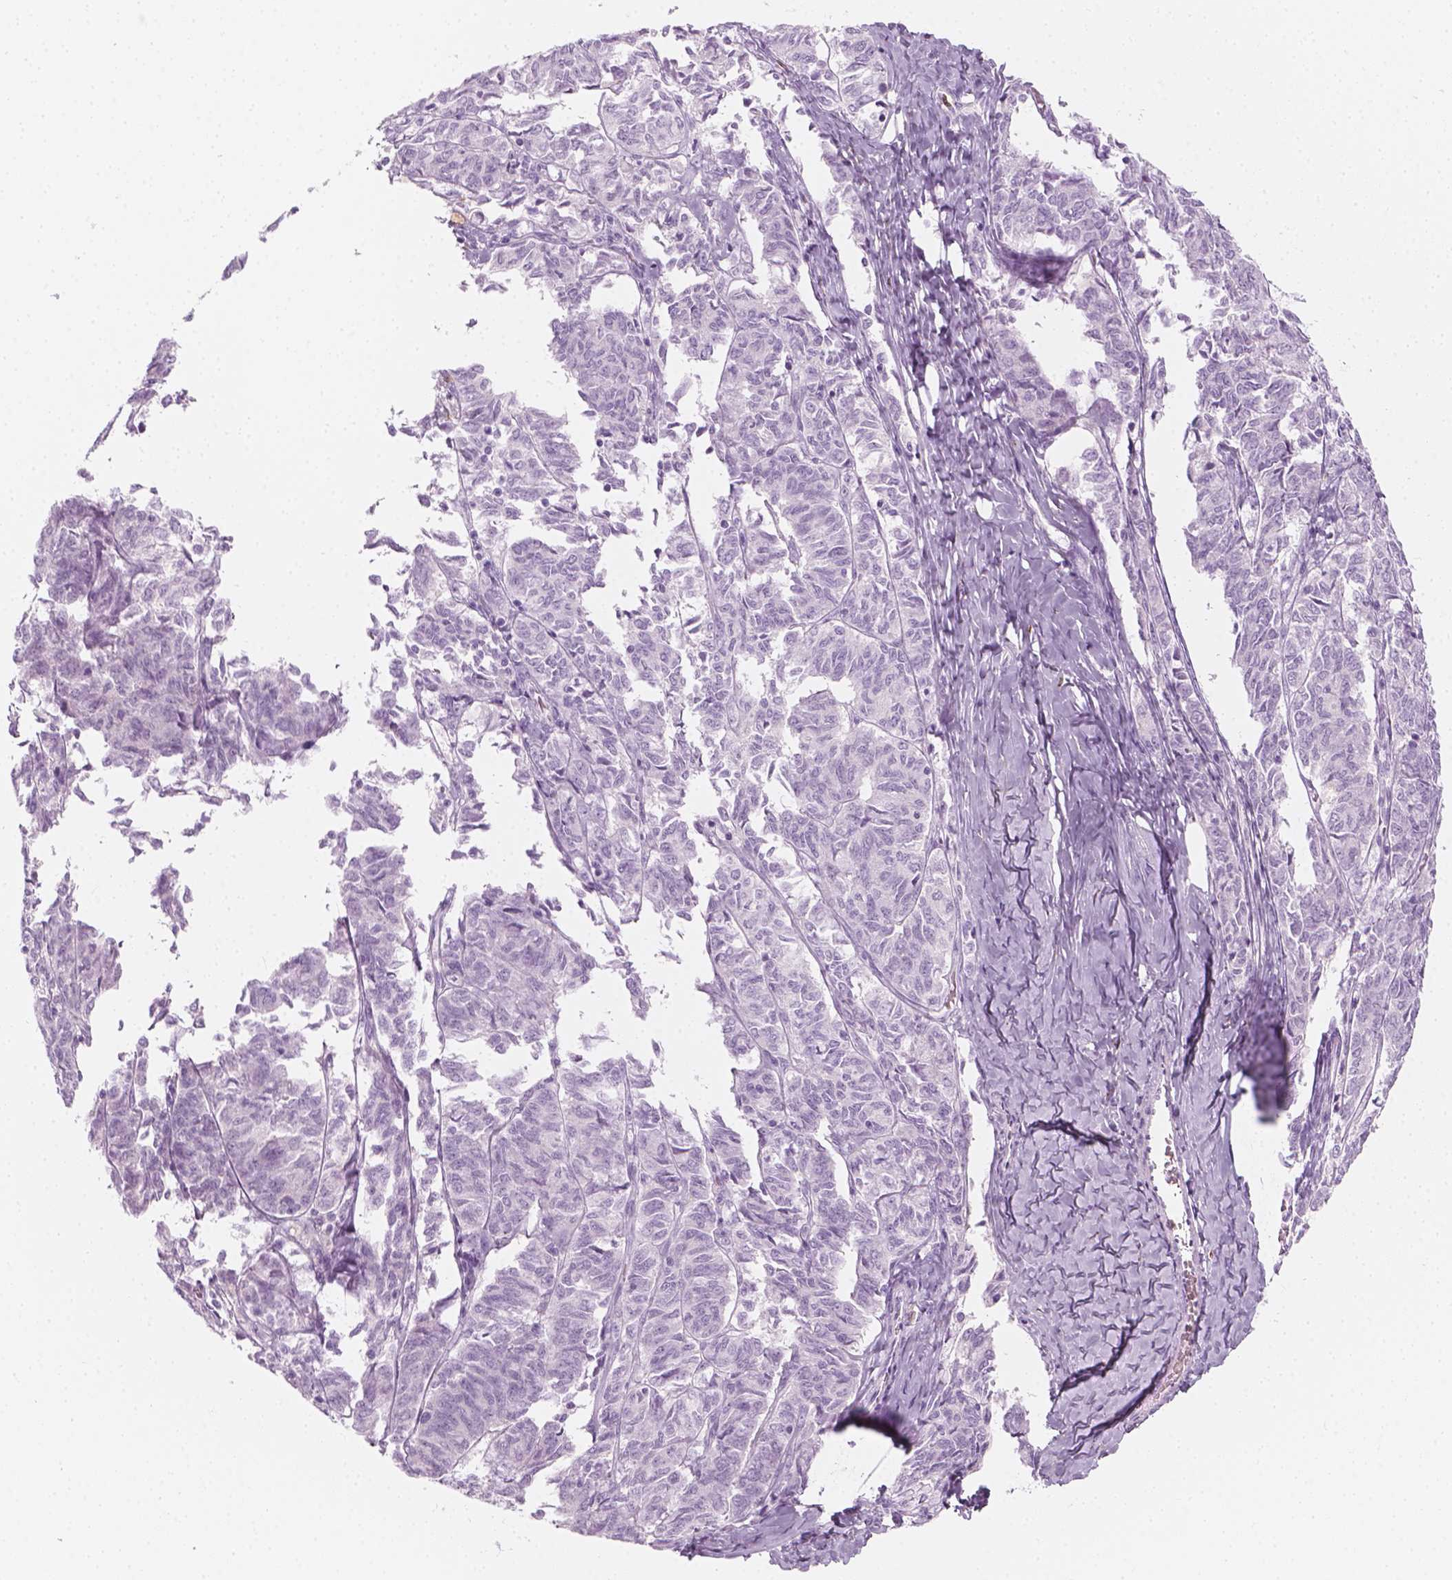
{"staining": {"intensity": "negative", "quantity": "none", "location": "none"}, "tissue": "ovarian cancer", "cell_type": "Tumor cells", "image_type": "cancer", "snomed": [{"axis": "morphology", "description": "Carcinoma, endometroid"}, {"axis": "topography", "description": "Ovary"}], "caption": "DAB (3,3'-diaminobenzidine) immunohistochemical staining of ovarian endometroid carcinoma displays no significant staining in tumor cells.", "gene": "CES1", "patient": {"sex": "female", "age": 80}}